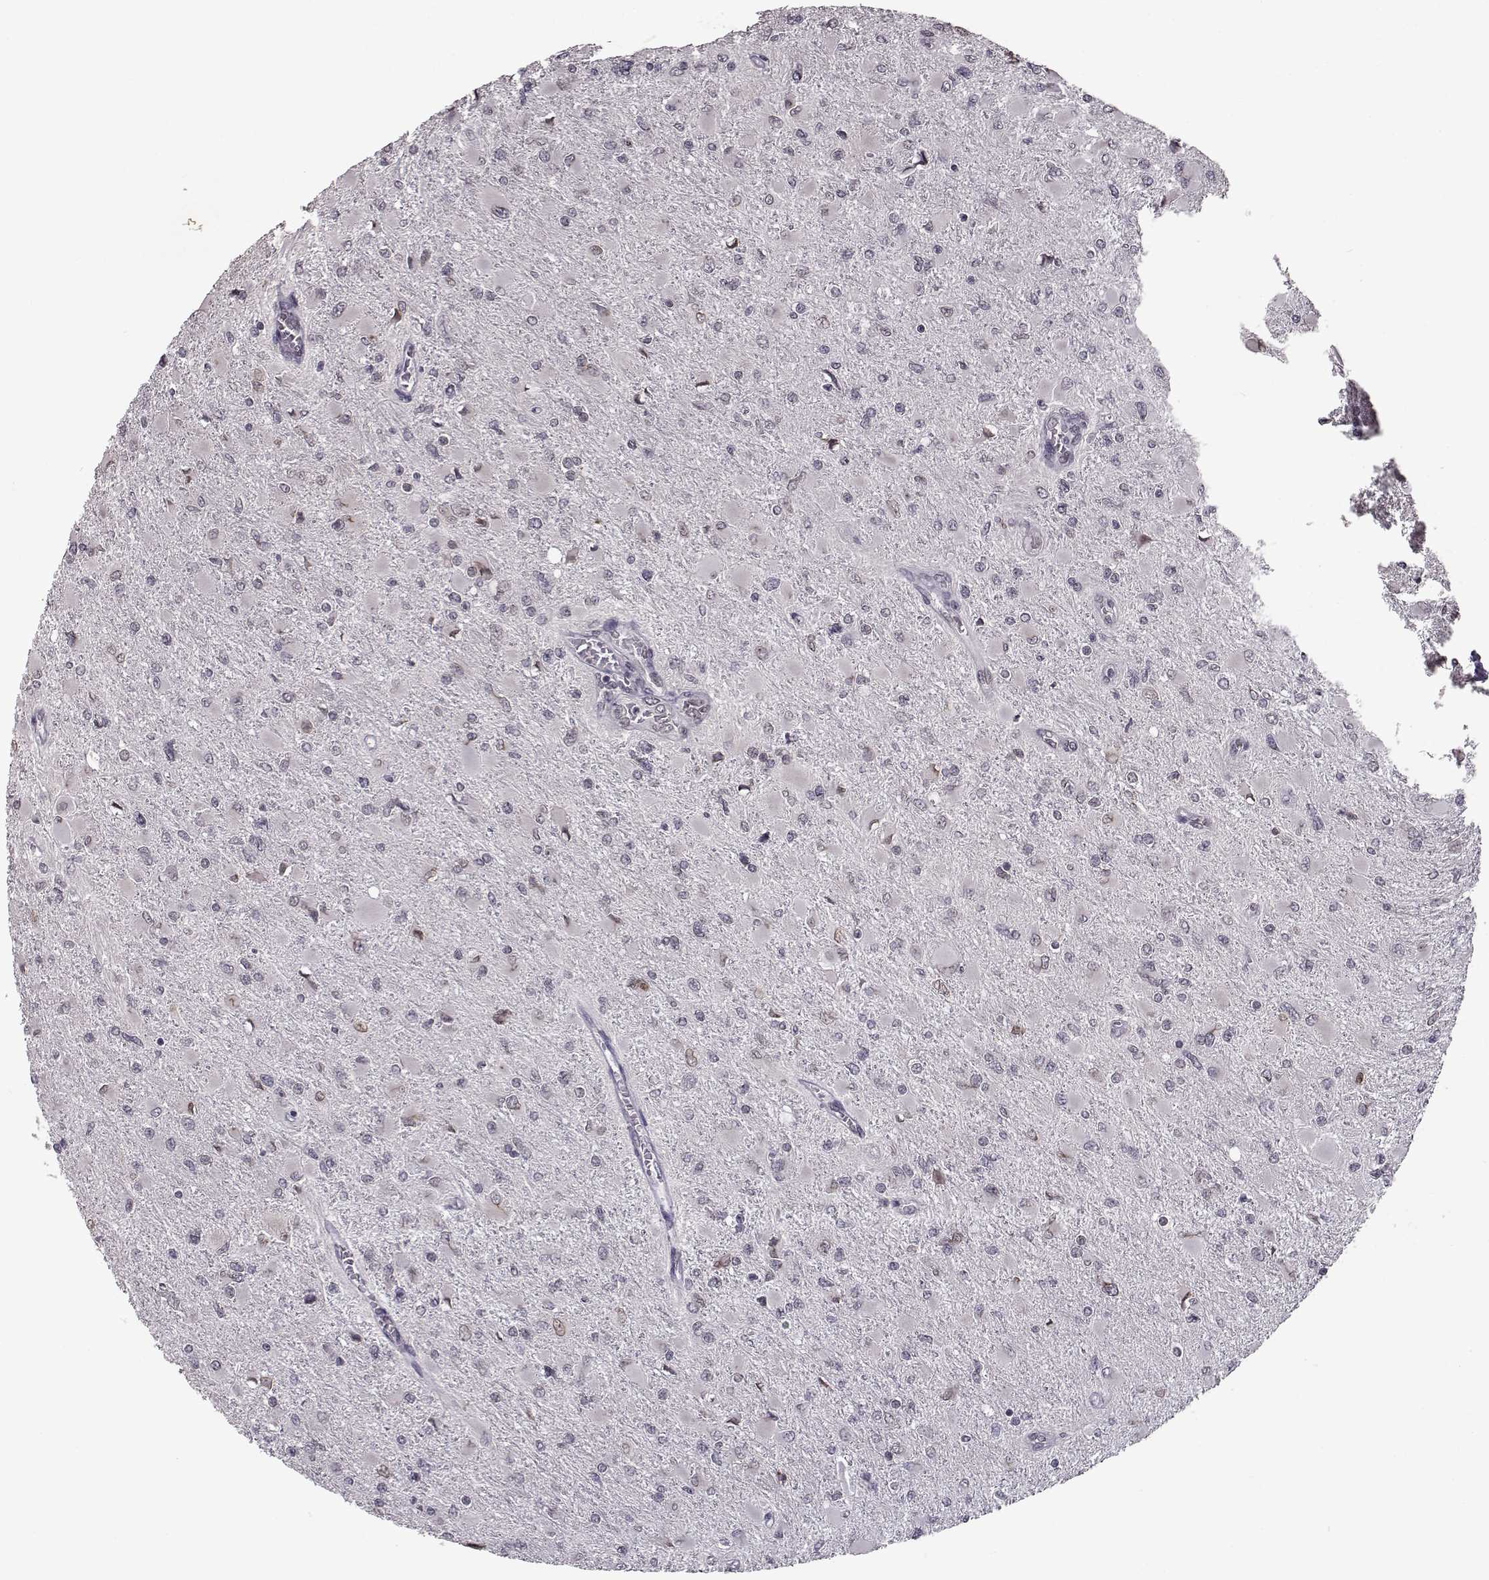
{"staining": {"intensity": "negative", "quantity": "none", "location": "none"}, "tissue": "glioma", "cell_type": "Tumor cells", "image_type": "cancer", "snomed": [{"axis": "morphology", "description": "Glioma, malignant, High grade"}, {"axis": "topography", "description": "Cerebral cortex"}], "caption": "Tumor cells show no significant expression in glioma.", "gene": "NUP37", "patient": {"sex": "female", "age": 36}}